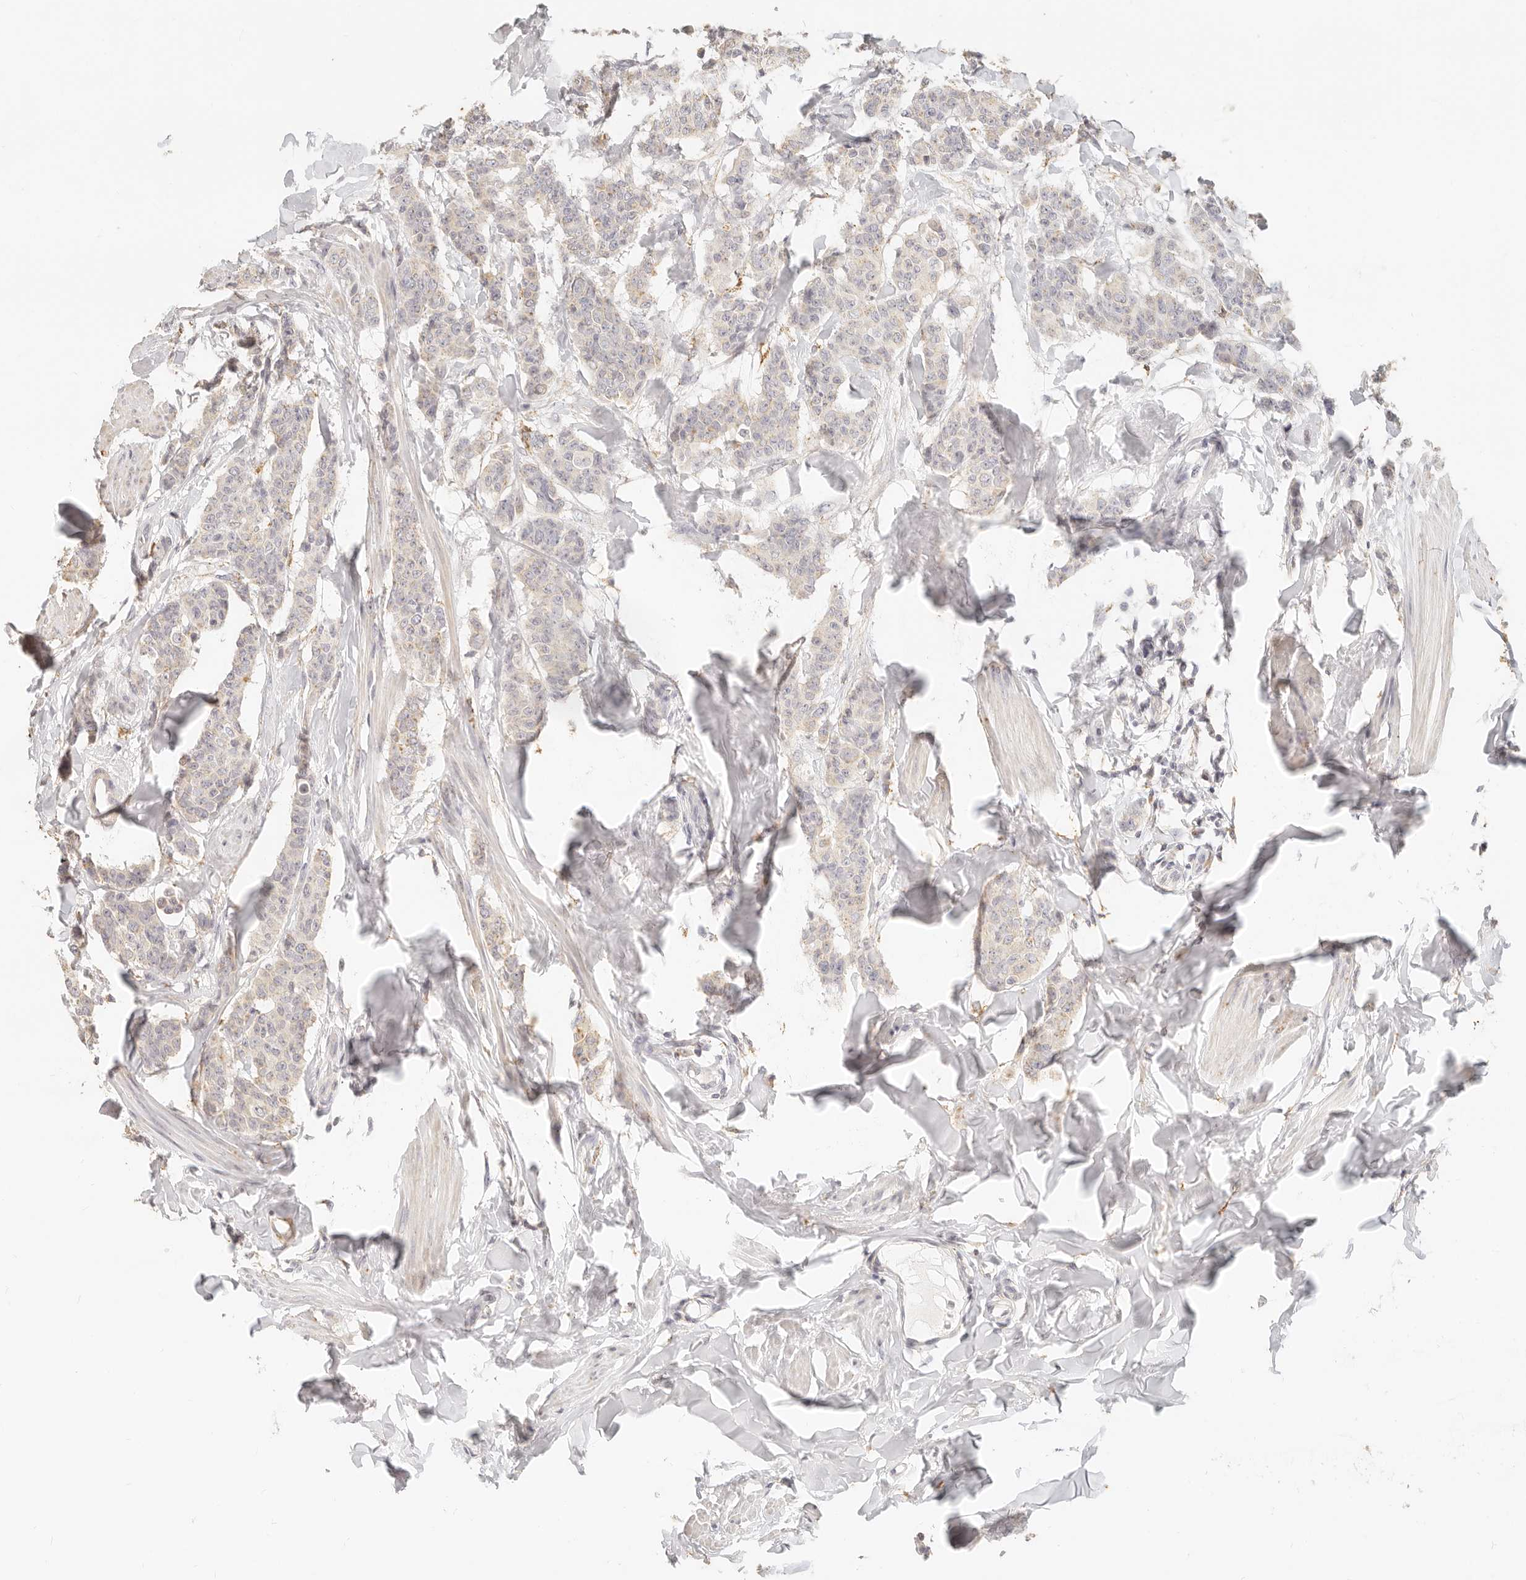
{"staining": {"intensity": "negative", "quantity": "none", "location": "none"}, "tissue": "breast cancer", "cell_type": "Tumor cells", "image_type": "cancer", "snomed": [{"axis": "morphology", "description": "Duct carcinoma"}, {"axis": "topography", "description": "Breast"}], "caption": "An immunohistochemistry (IHC) image of invasive ductal carcinoma (breast) is shown. There is no staining in tumor cells of invasive ductal carcinoma (breast).", "gene": "CNMD", "patient": {"sex": "female", "age": 40}}